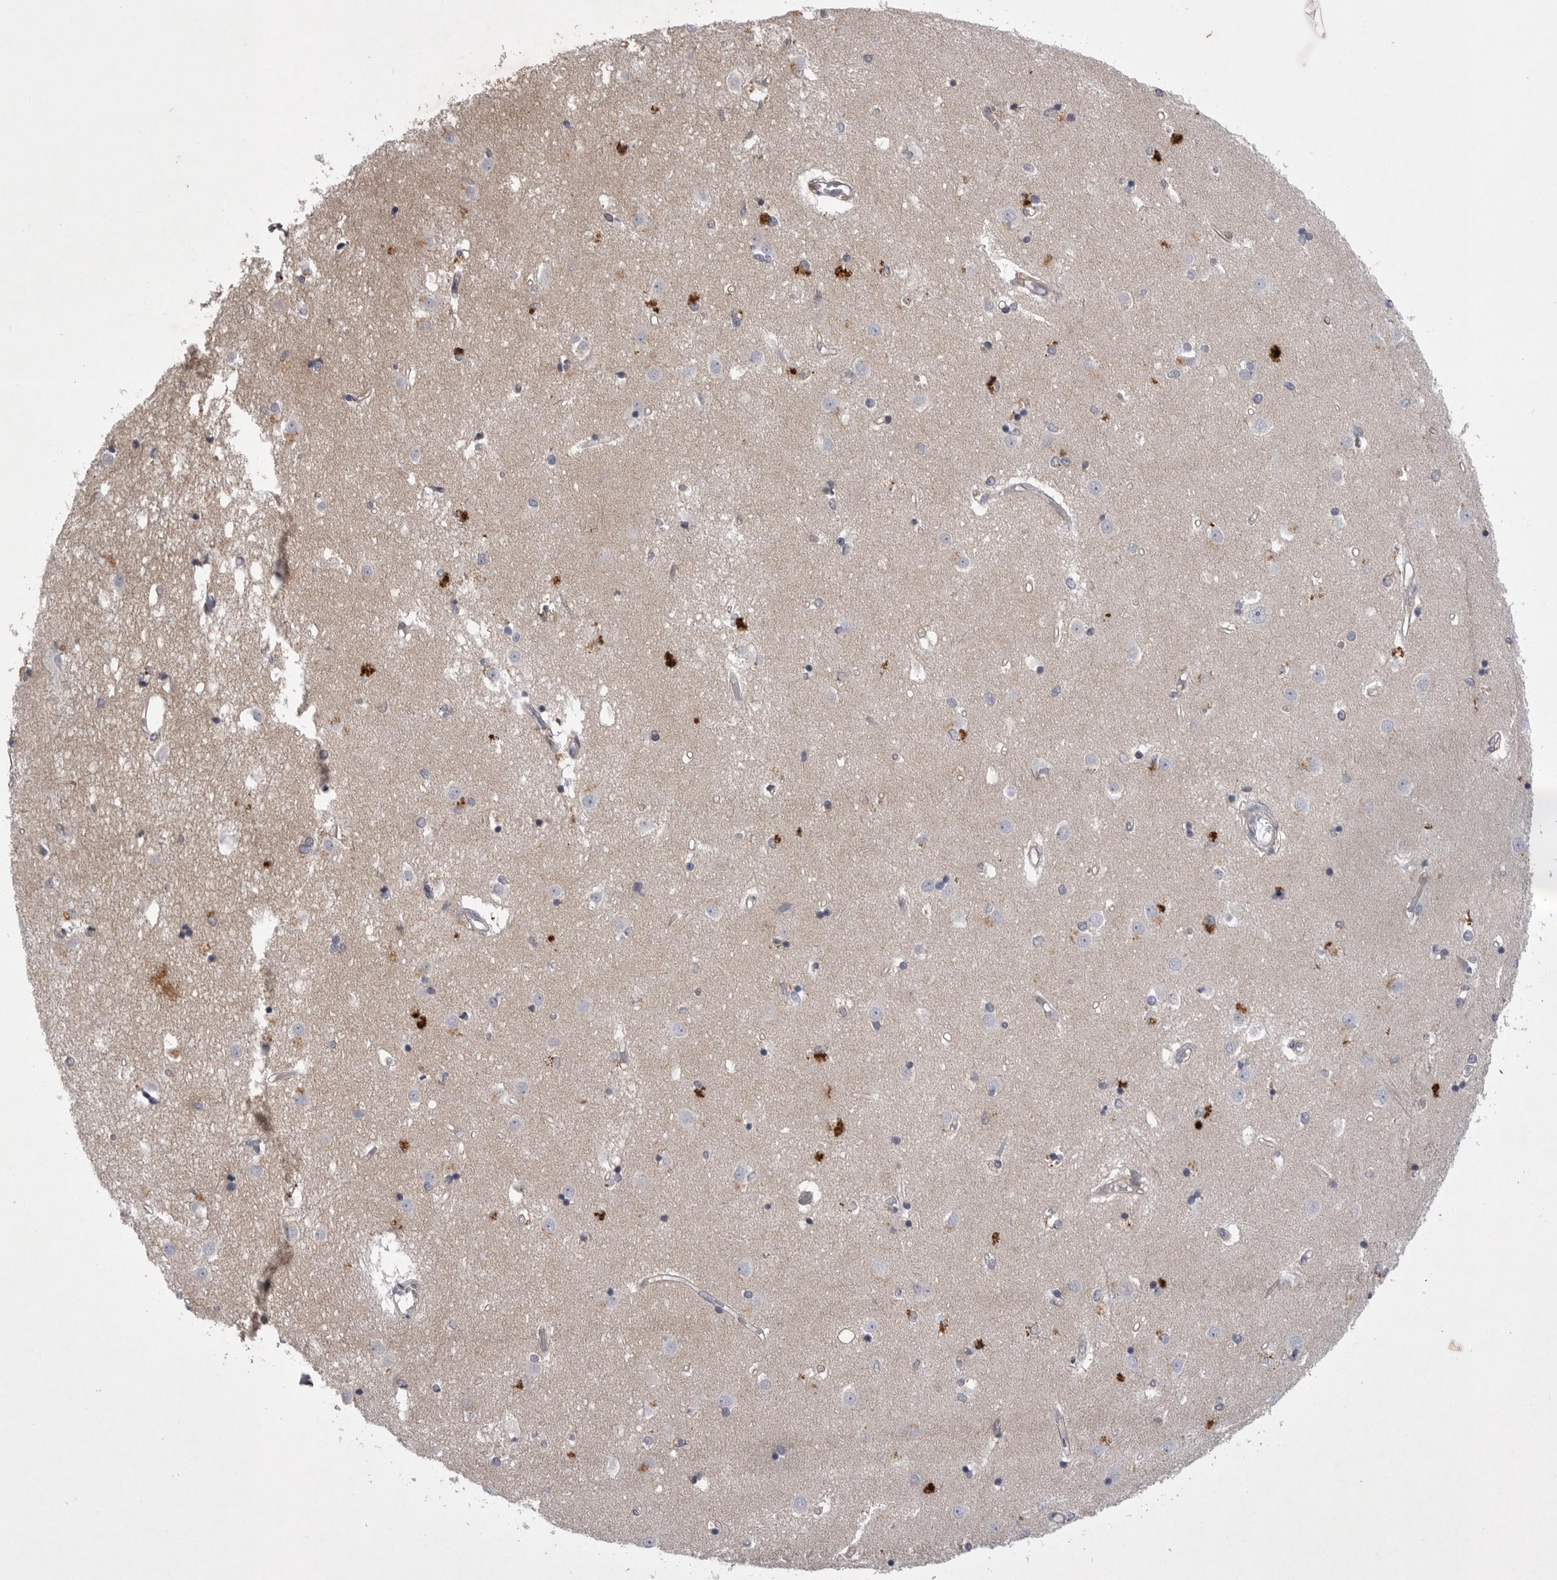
{"staining": {"intensity": "moderate", "quantity": "<25%", "location": "cytoplasmic/membranous"}, "tissue": "caudate", "cell_type": "Glial cells", "image_type": "normal", "snomed": [{"axis": "morphology", "description": "Normal tissue, NOS"}, {"axis": "topography", "description": "Lateral ventricle wall"}], "caption": "Brown immunohistochemical staining in normal caudate demonstrates moderate cytoplasmic/membranous positivity in about <25% of glial cells. (DAB (3,3'-diaminobenzidine) IHC, brown staining for protein, blue staining for nuclei).", "gene": "VAC14", "patient": {"sex": "male", "age": 45}}